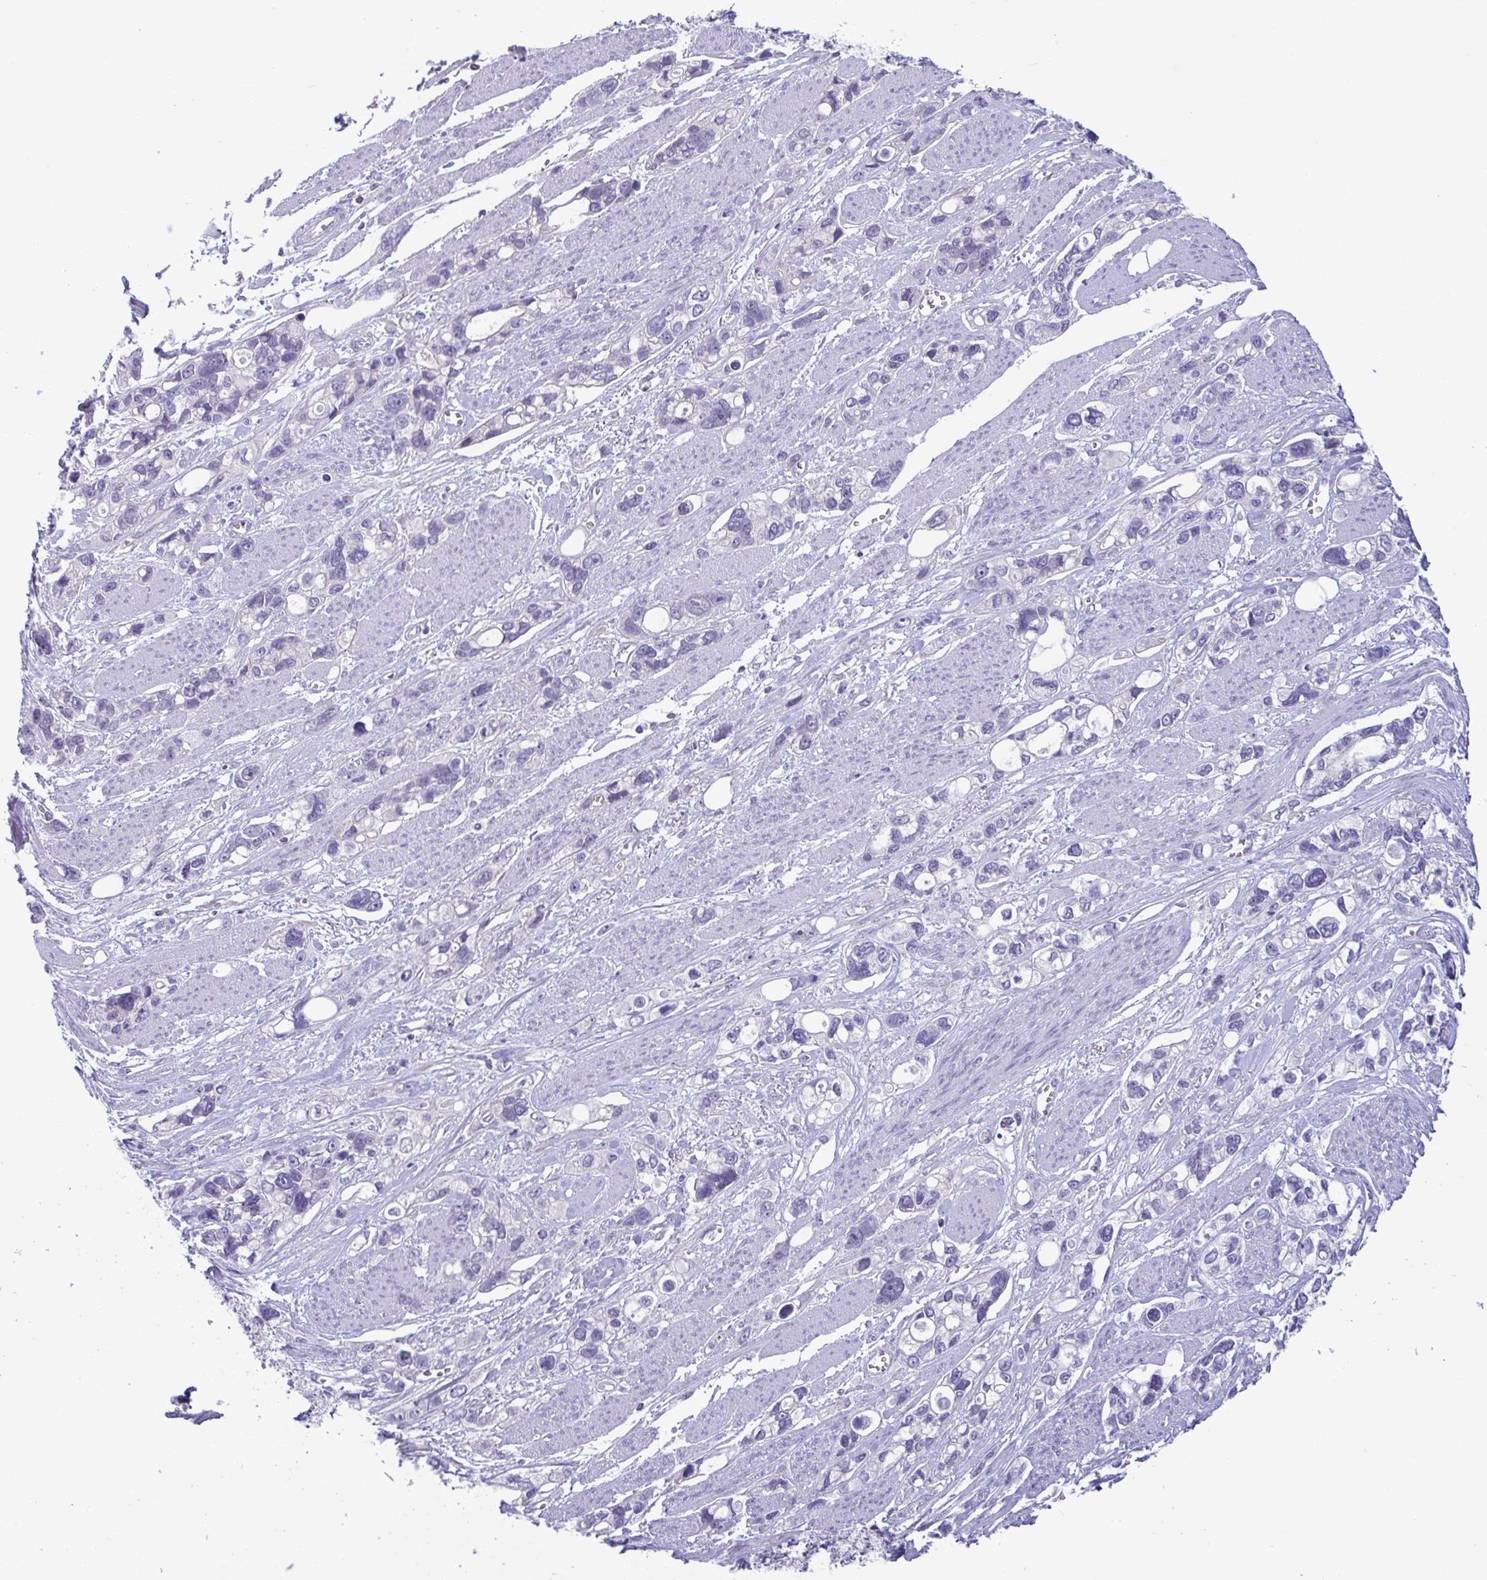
{"staining": {"intensity": "negative", "quantity": "none", "location": "none"}, "tissue": "stomach cancer", "cell_type": "Tumor cells", "image_type": "cancer", "snomed": [{"axis": "morphology", "description": "Adenocarcinoma, NOS"}, {"axis": "topography", "description": "Stomach, upper"}], "caption": "DAB (3,3'-diaminobenzidine) immunohistochemical staining of stomach cancer reveals no significant staining in tumor cells.", "gene": "SNX11", "patient": {"sex": "female", "age": 81}}